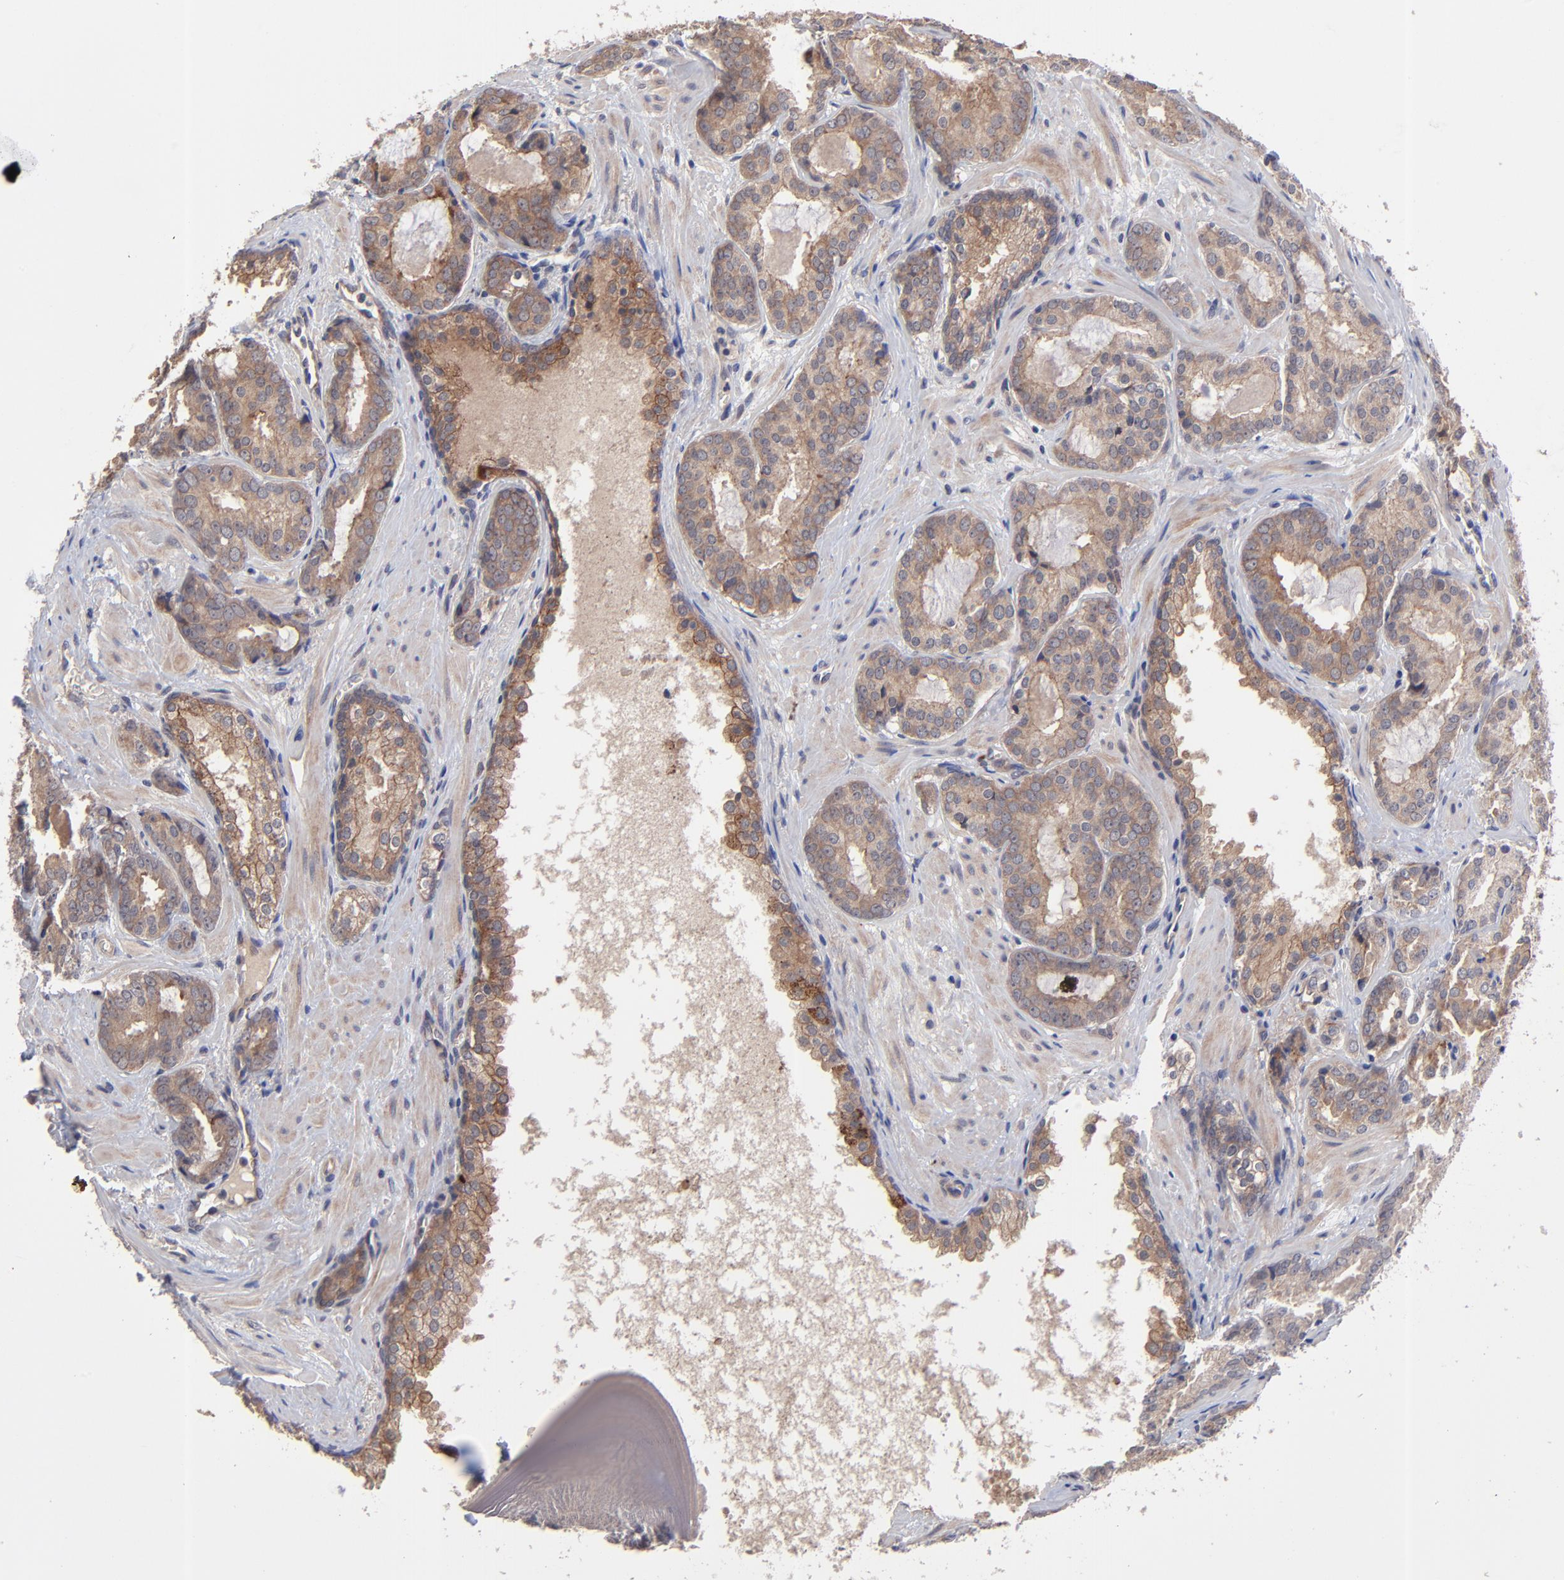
{"staining": {"intensity": "moderate", "quantity": ">75%", "location": "cytoplasmic/membranous"}, "tissue": "prostate cancer", "cell_type": "Tumor cells", "image_type": "cancer", "snomed": [{"axis": "morphology", "description": "Adenocarcinoma, Medium grade"}, {"axis": "topography", "description": "Prostate"}], "caption": "Immunohistochemistry (IHC) image of human prostate cancer stained for a protein (brown), which displays medium levels of moderate cytoplasmic/membranous positivity in approximately >75% of tumor cells.", "gene": "ZNF780B", "patient": {"sex": "male", "age": 64}}